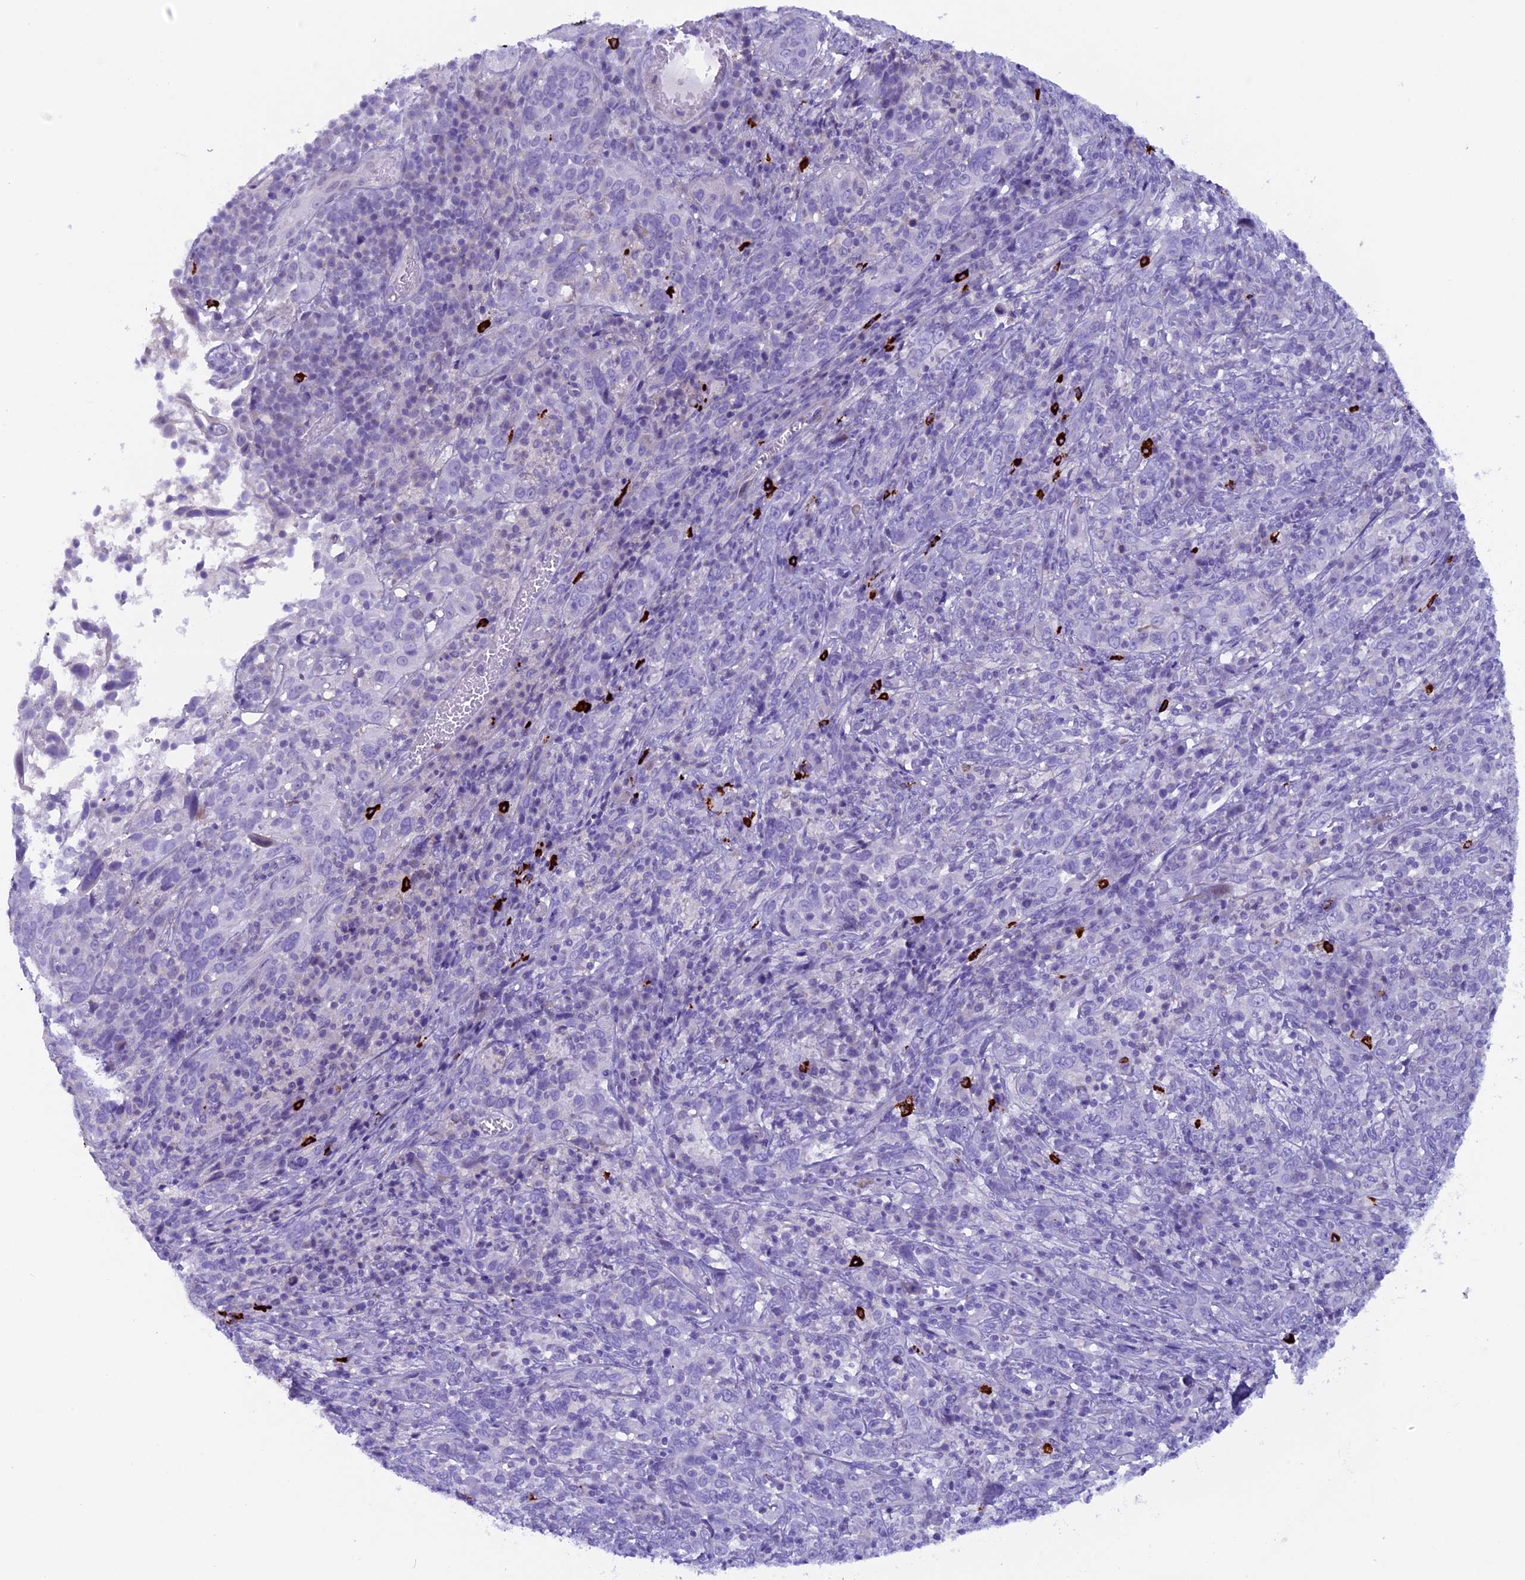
{"staining": {"intensity": "negative", "quantity": "none", "location": "none"}, "tissue": "cervical cancer", "cell_type": "Tumor cells", "image_type": "cancer", "snomed": [{"axis": "morphology", "description": "Squamous cell carcinoma, NOS"}, {"axis": "topography", "description": "Cervix"}], "caption": "Tumor cells show no significant staining in cervical cancer (squamous cell carcinoma).", "gene": "RTTN", "patient": {"sex": "female", "age": 46}}